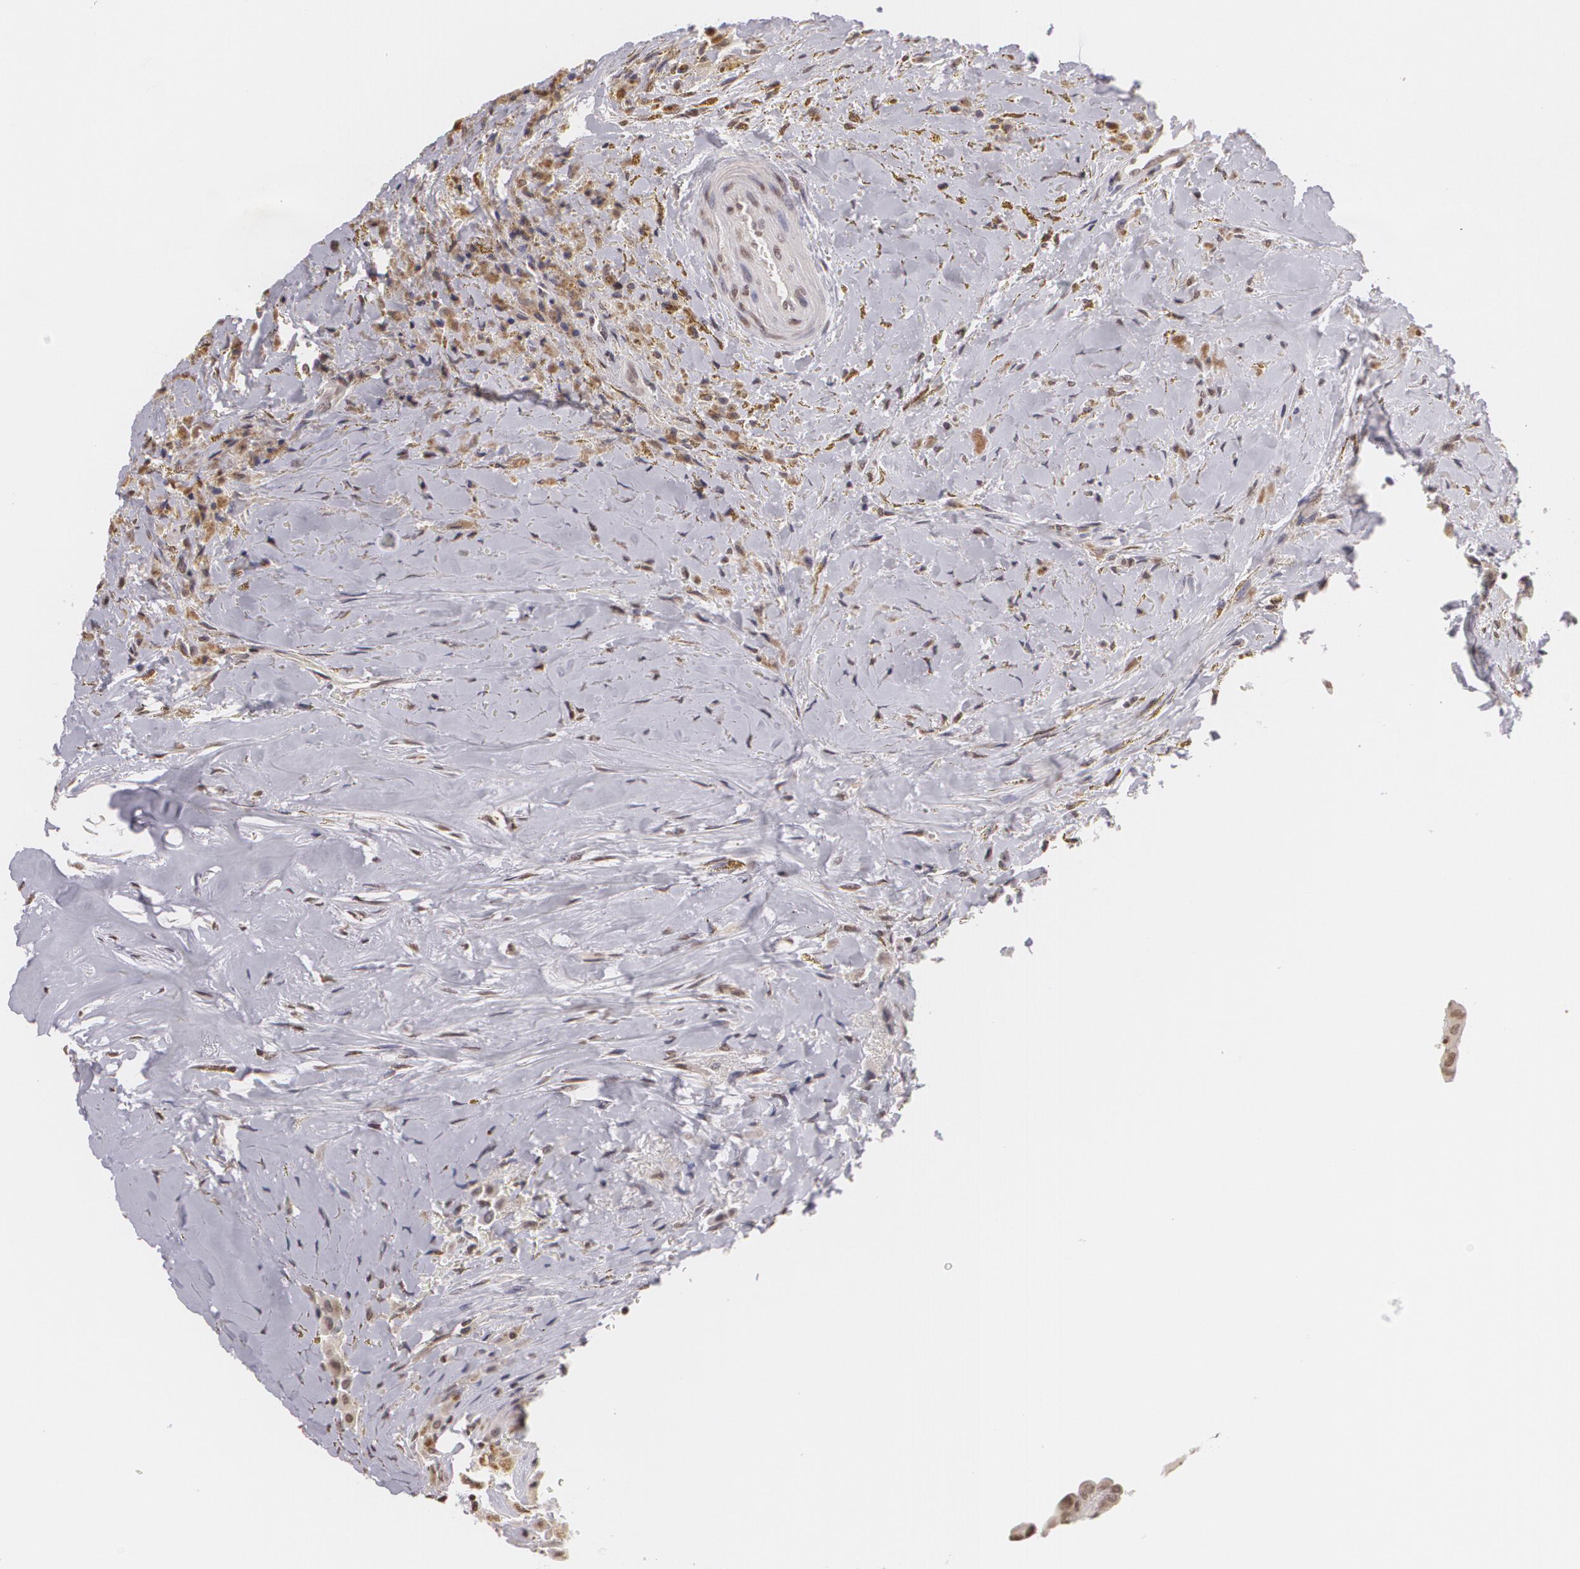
{"staining": {"intensity": "weak", "quantity": "25%-75%", "location": "cytoplasmic/membranous"}, "tissue": "thyroid cancer", "cell_type": "Tumor cells", "image_type": "cancer", "snomed": [{"axis": "morphology", "description": "Papillary adenocarcinoma, NOS"}, {"axis": "topography", "description": "Thyroid gland"}], "caption": "DAB immunohistochemical staining of thyroid cancer reveals weak cytoplasmic/membranous protein positivity in approximately 25%-75% of tumor cells.", "gene": "MUC1", "patient": {"sex": "male", "age": 87}}